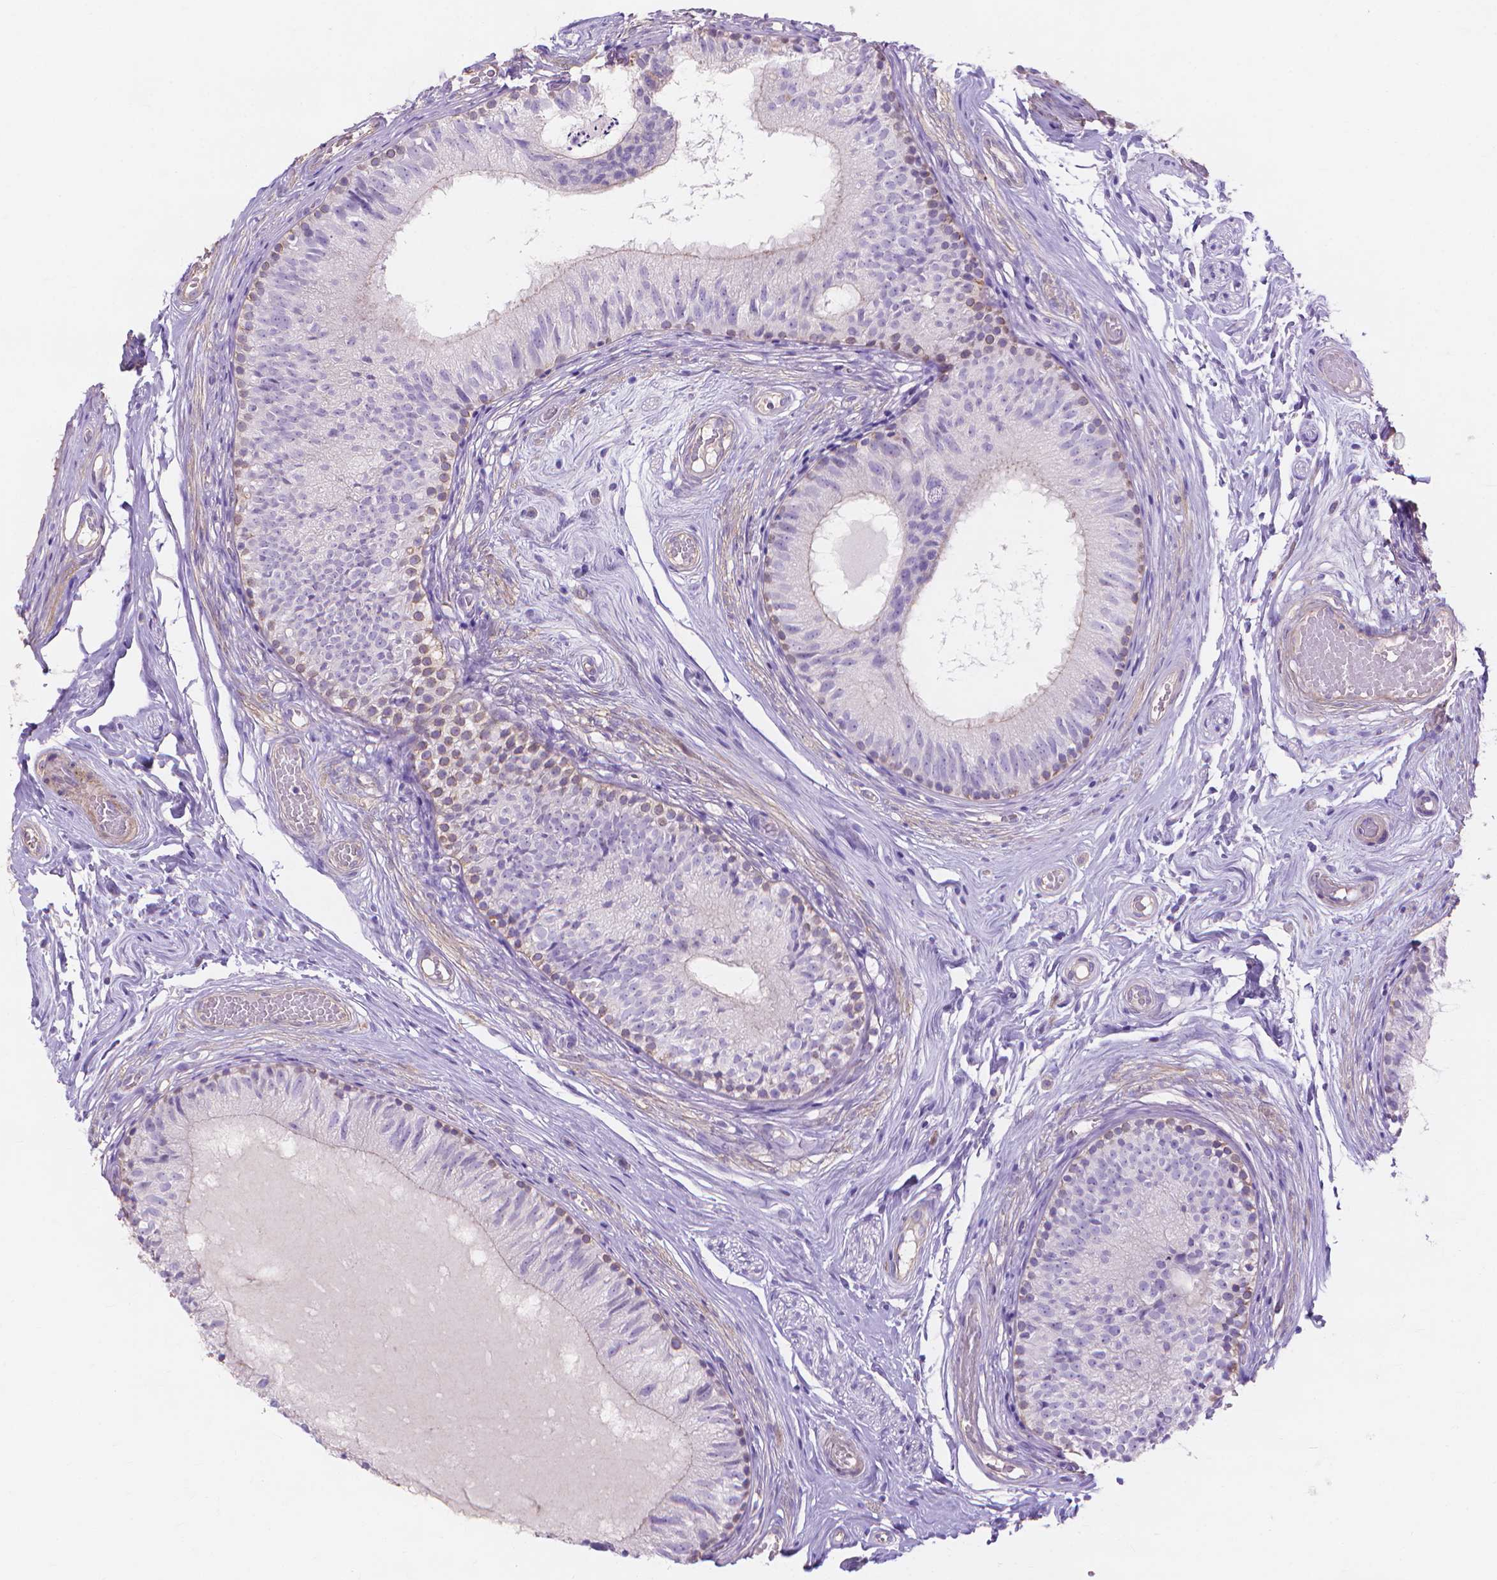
{"staining": {"intensity": "weak", "quantity": "<25%", "location": "cytoplasmic/membranous"}, "tissue": "epididymis", "cell_type": "Glandular cells", "image_type": "normal", "snomed": [{"axis": "morphology", "description": "Normal tissue, NOS"}, {"axis": "topography", "description": "Epididymis"}], "caption": "This is an immunohistochemistry histopathology image of unremarkable human epididymis. There is no expression in glandular cells.", "gene": "MBLAC1", "patient": {"sex": "male", "age": 29}}